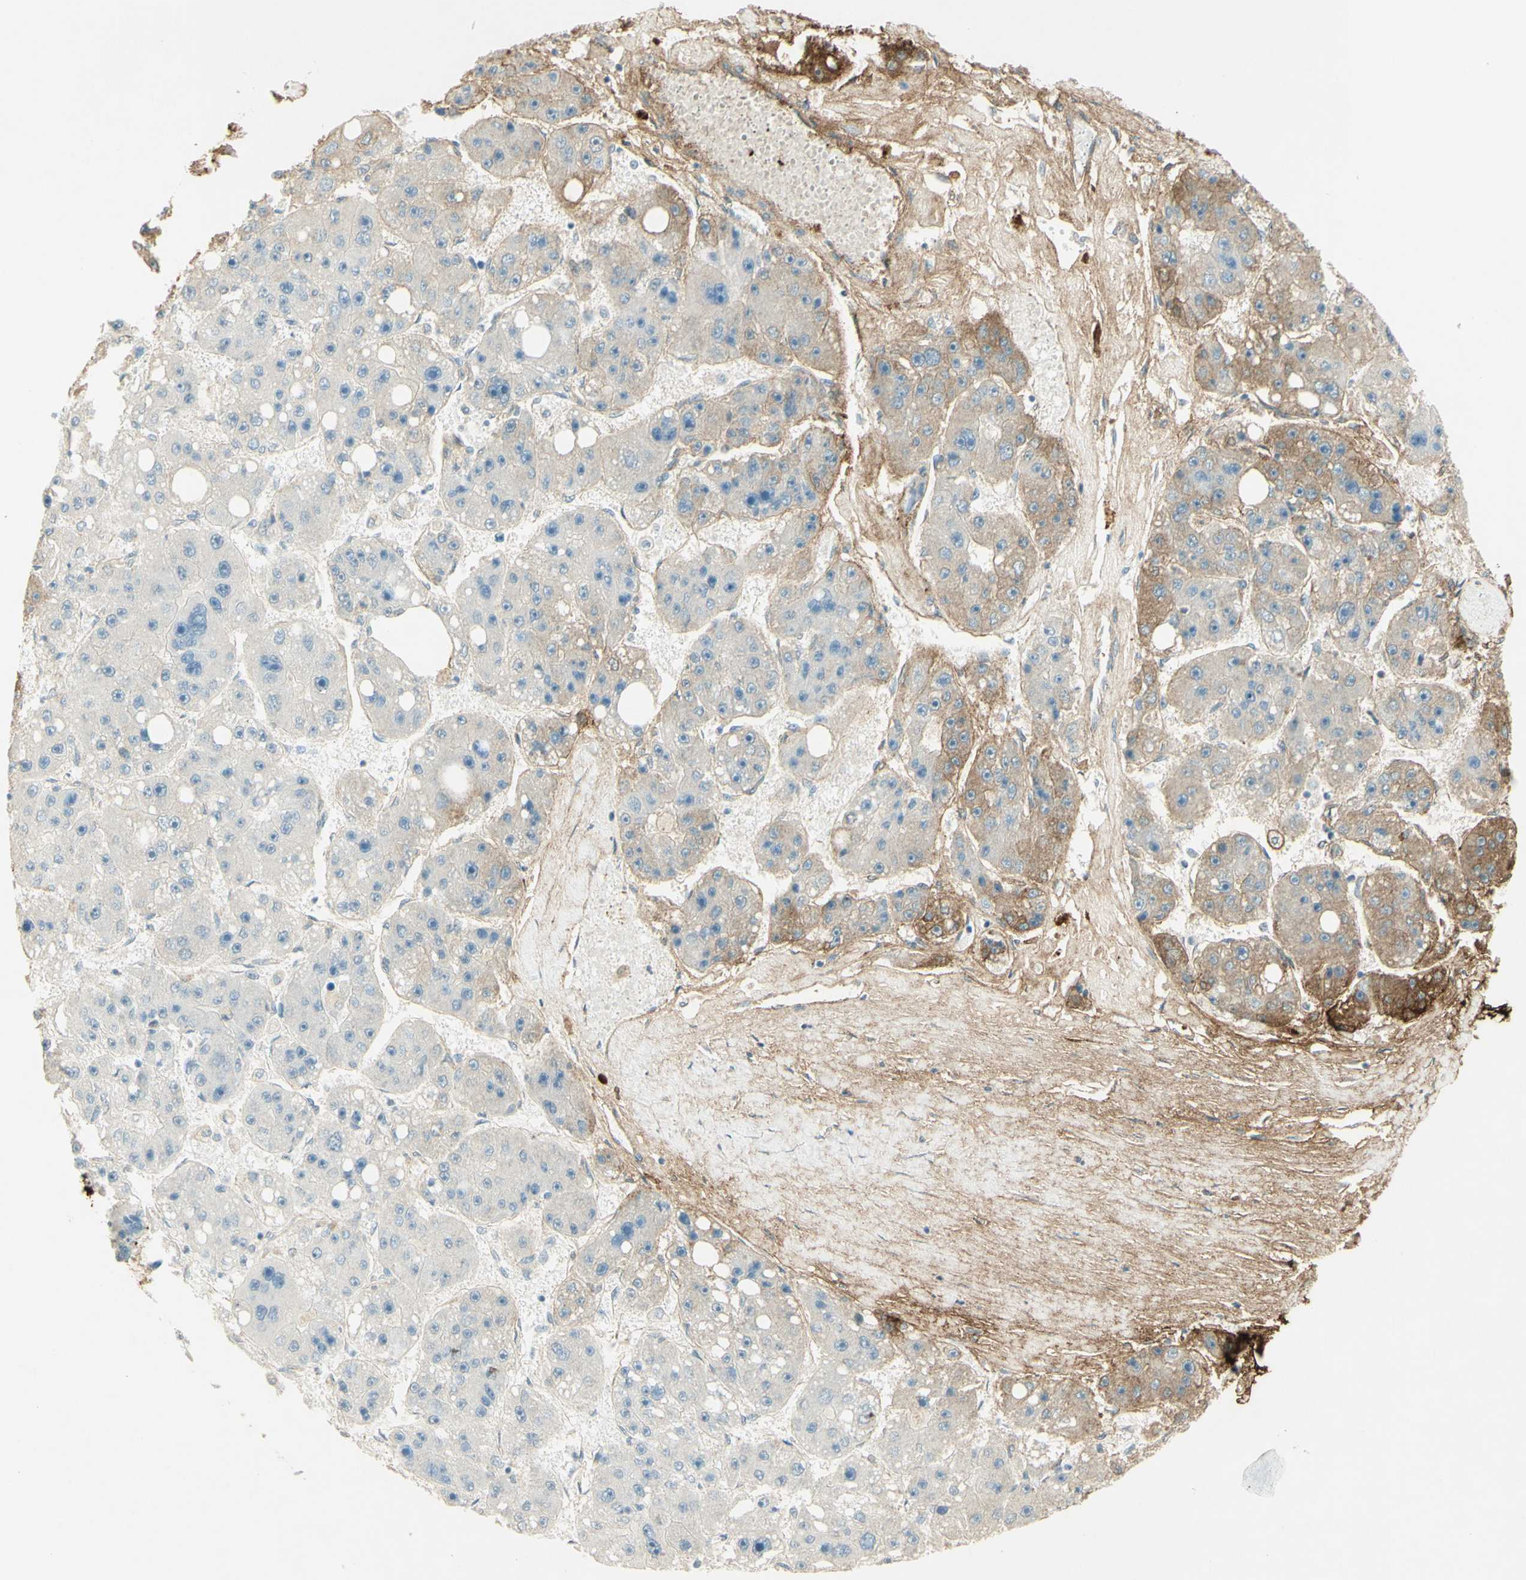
{"staining": {"intensity": "moderate", "quantity": "<25%", "location": "cytoplasmic/membranous"}, "tissue": "liver cancer", "cell_type": "Tumor cells", "image_type": "cancer", "snomed": [{"axis": "morphology", "description": "Carcinoma, Hepatocellular, NOS"}, {"axis": "topography", "description": "Liver"}], "caption": "Liver cancer was stained to show a protein in brown. There is low levels of moderate cytoplasmic/membranous staining in about <25% of tumor cells.", "gene": "TNN", "patient": {"sex": "female", "age": 61}}